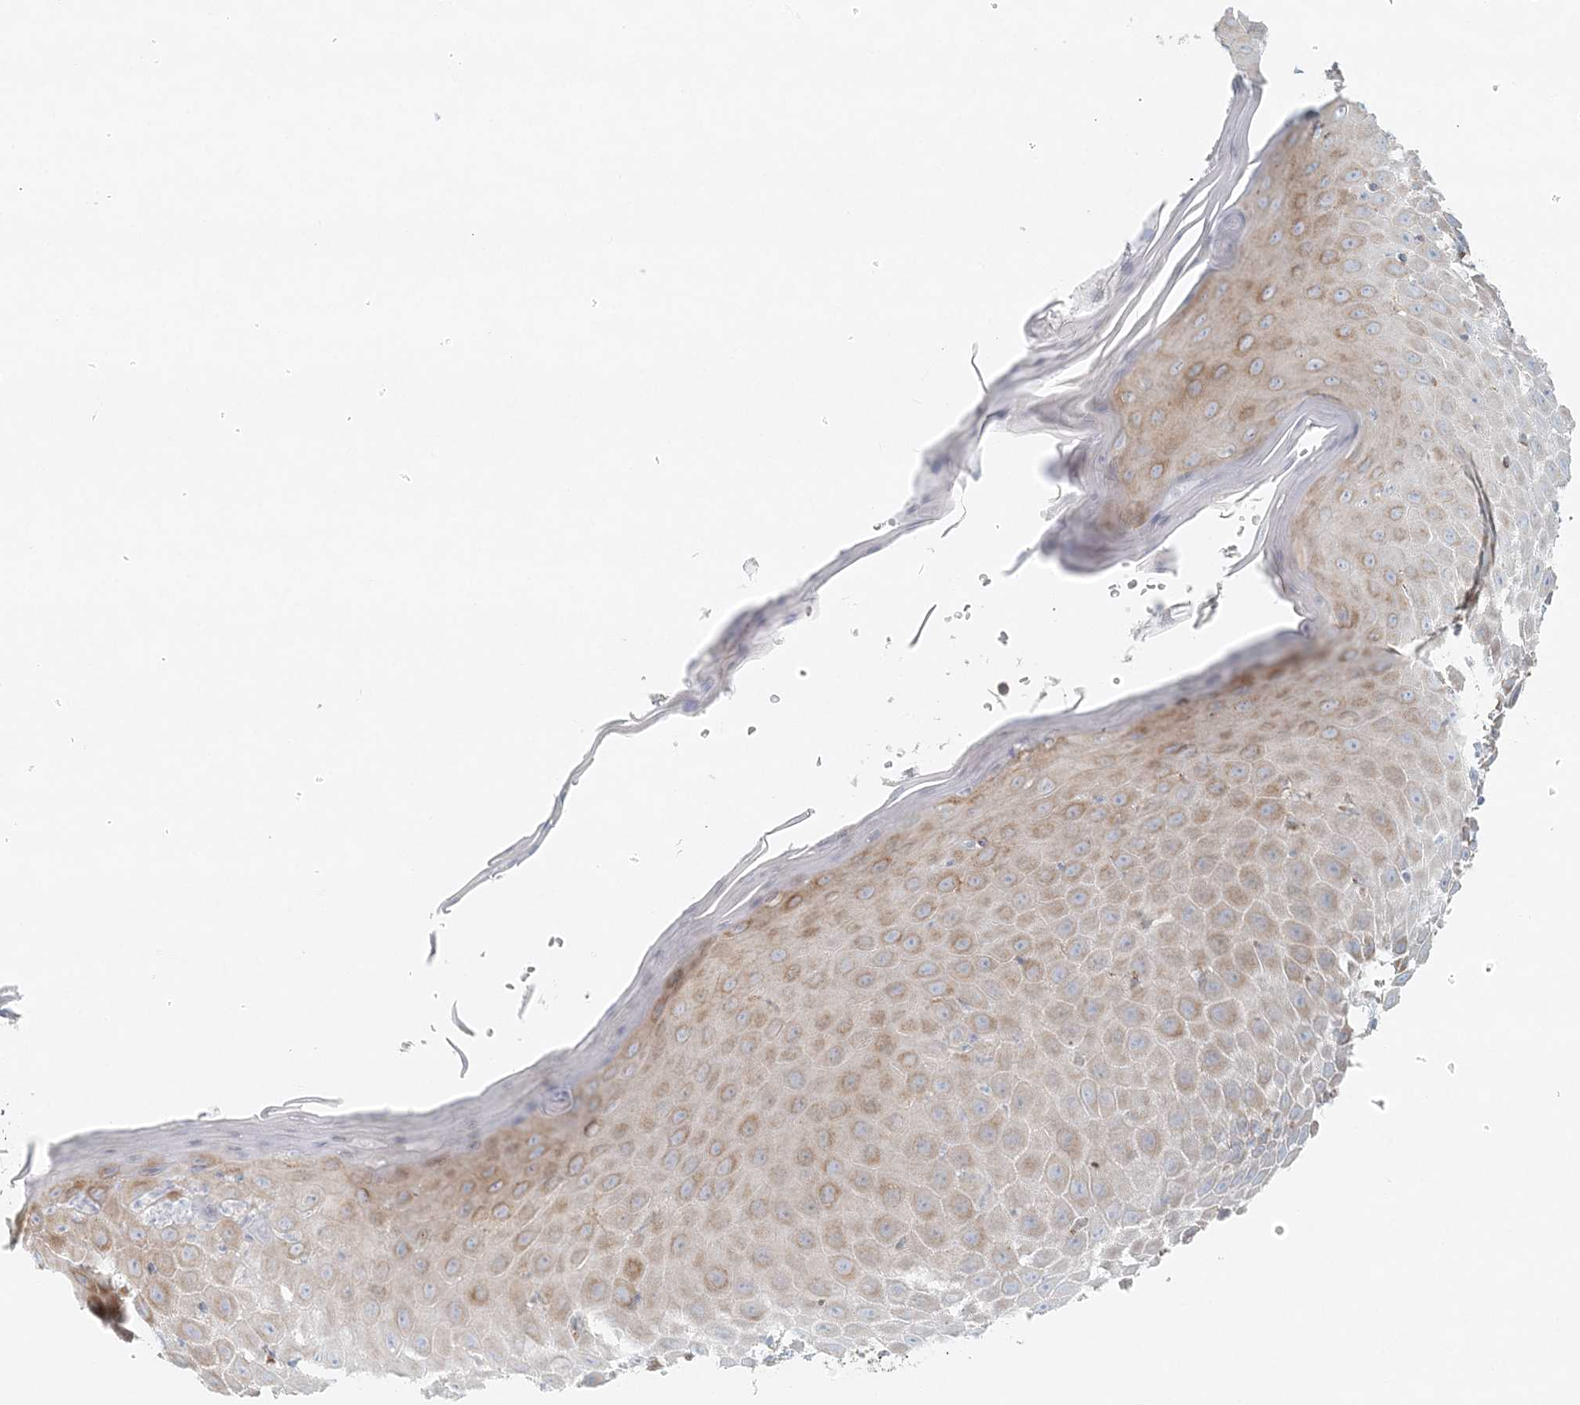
{"staining": {"intensity": "moderate", "quantity": "25%-75%", "location": "cytoplasmic/membranous"}, "tissue": "skin", "cell_type": "Epidermal cells", "image_type": "normal", "snomed": [{"axis": "morphology", "description": "Normal tissue, NOS"}, {"axis": "topography", "description": "Vulva"}], "caption": "Immunohistochemical staining of normal skin exhibits 25%-75% levels of moderate cytoplasmic/membranous protein staining in about 25%-75% of epidermal cells.", "gene": "STK11IP", "patient": {"sex": "female", "age": 68}}